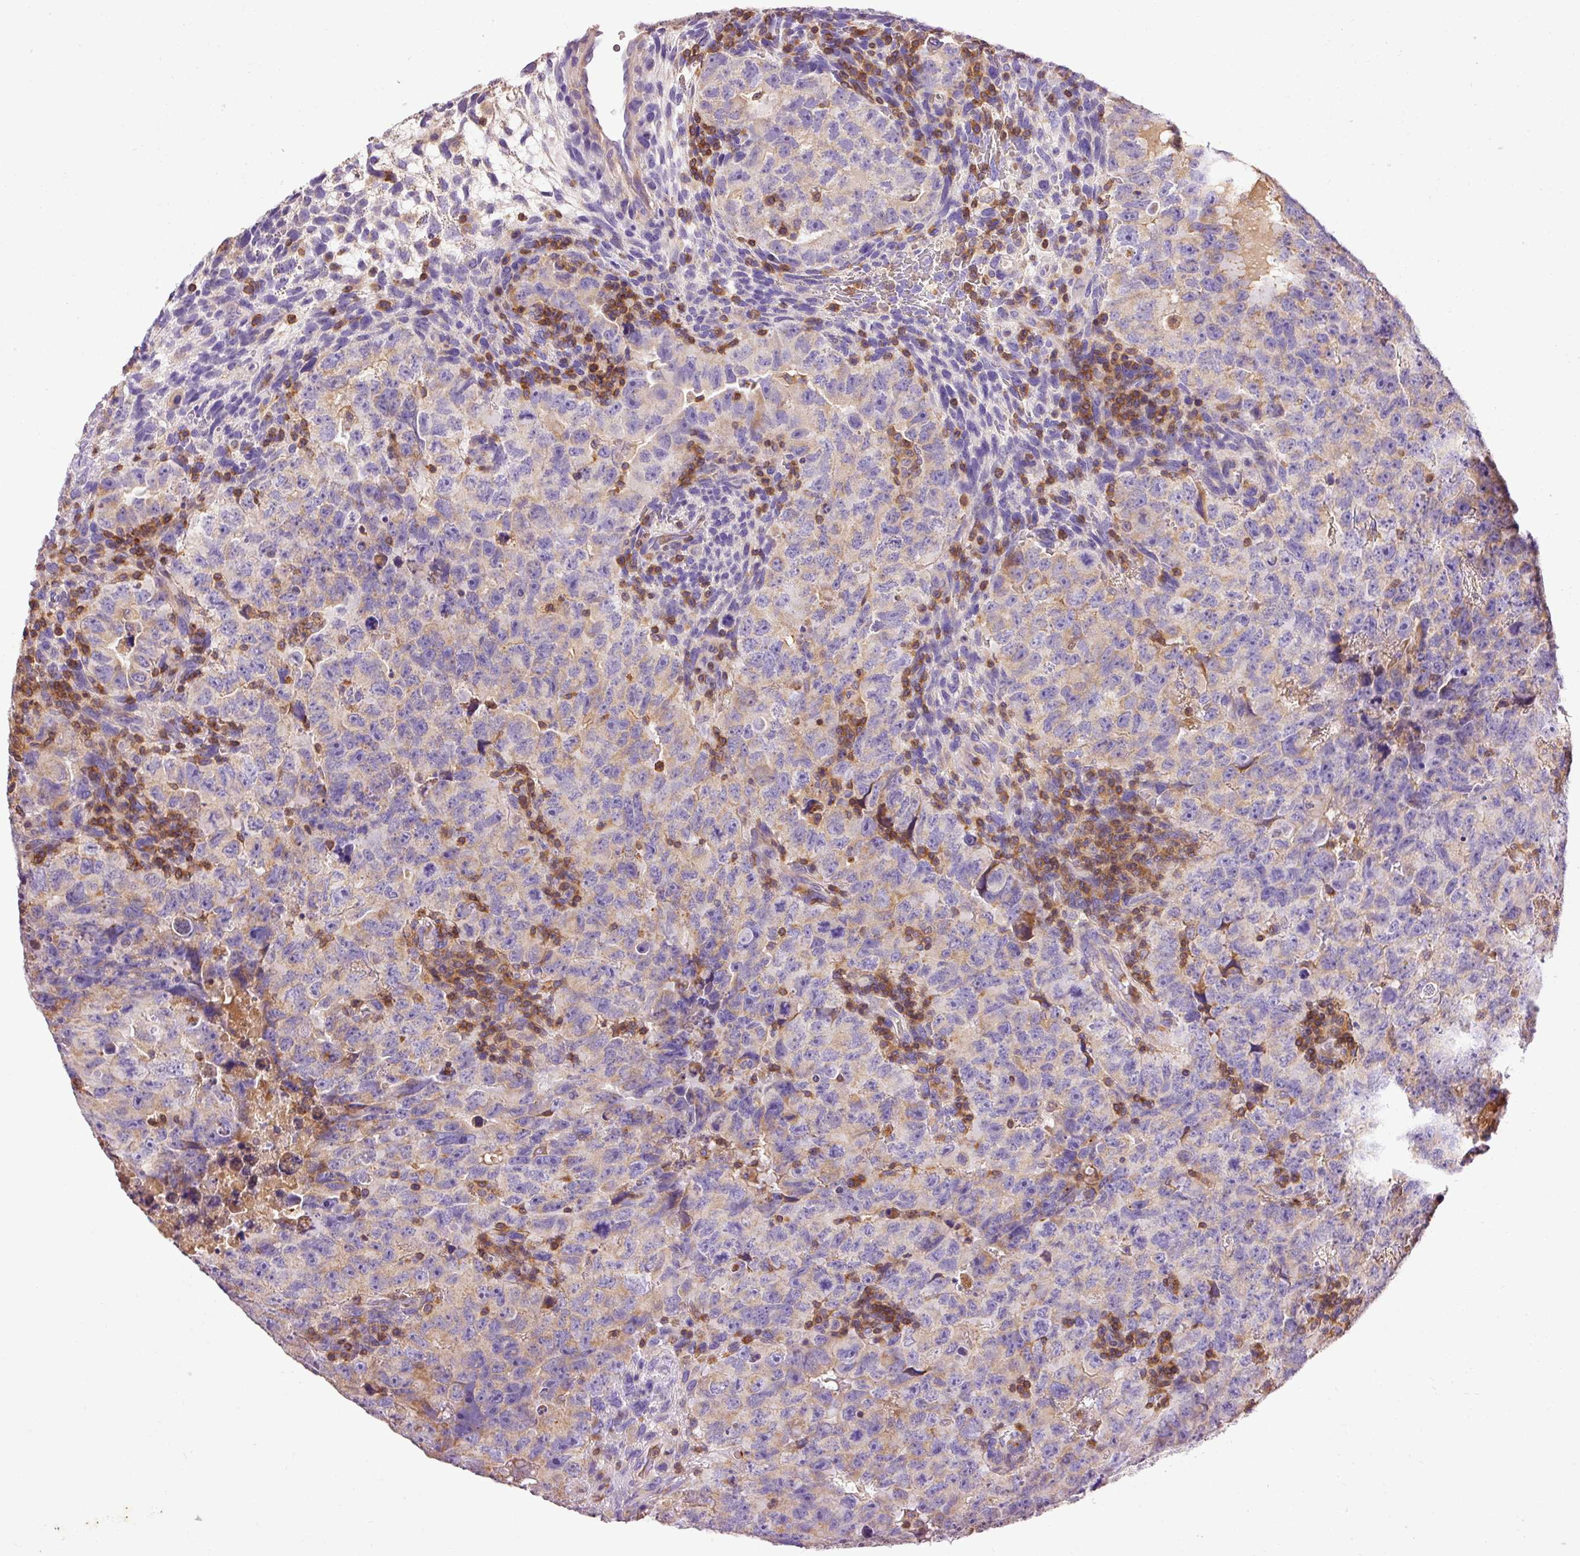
{"staining": {"intensity": "weak", "quantity": "25%-75%", "location": "cytoplasmic/membranous"}, "tissue": "testis cancer", "cell_type": "Tumor cells", "image_type": "cancer", "snomed": [{"axis": "morphology", "description": "Carcinoma, Embryonal, NOS"}, {"axis": "topography", "description": "Testis"}], "caption": "Immunohistochemistry histopathology image of human testis cancer (embryonal carcinoma) stained for a protein (brown), which demonstrates low levels of weak cytoplasmic/membranous staining in approximately 25%-75% of tumor cells.", "gene": "IMMT", "patient": {"sex": "male", "age": 24}}